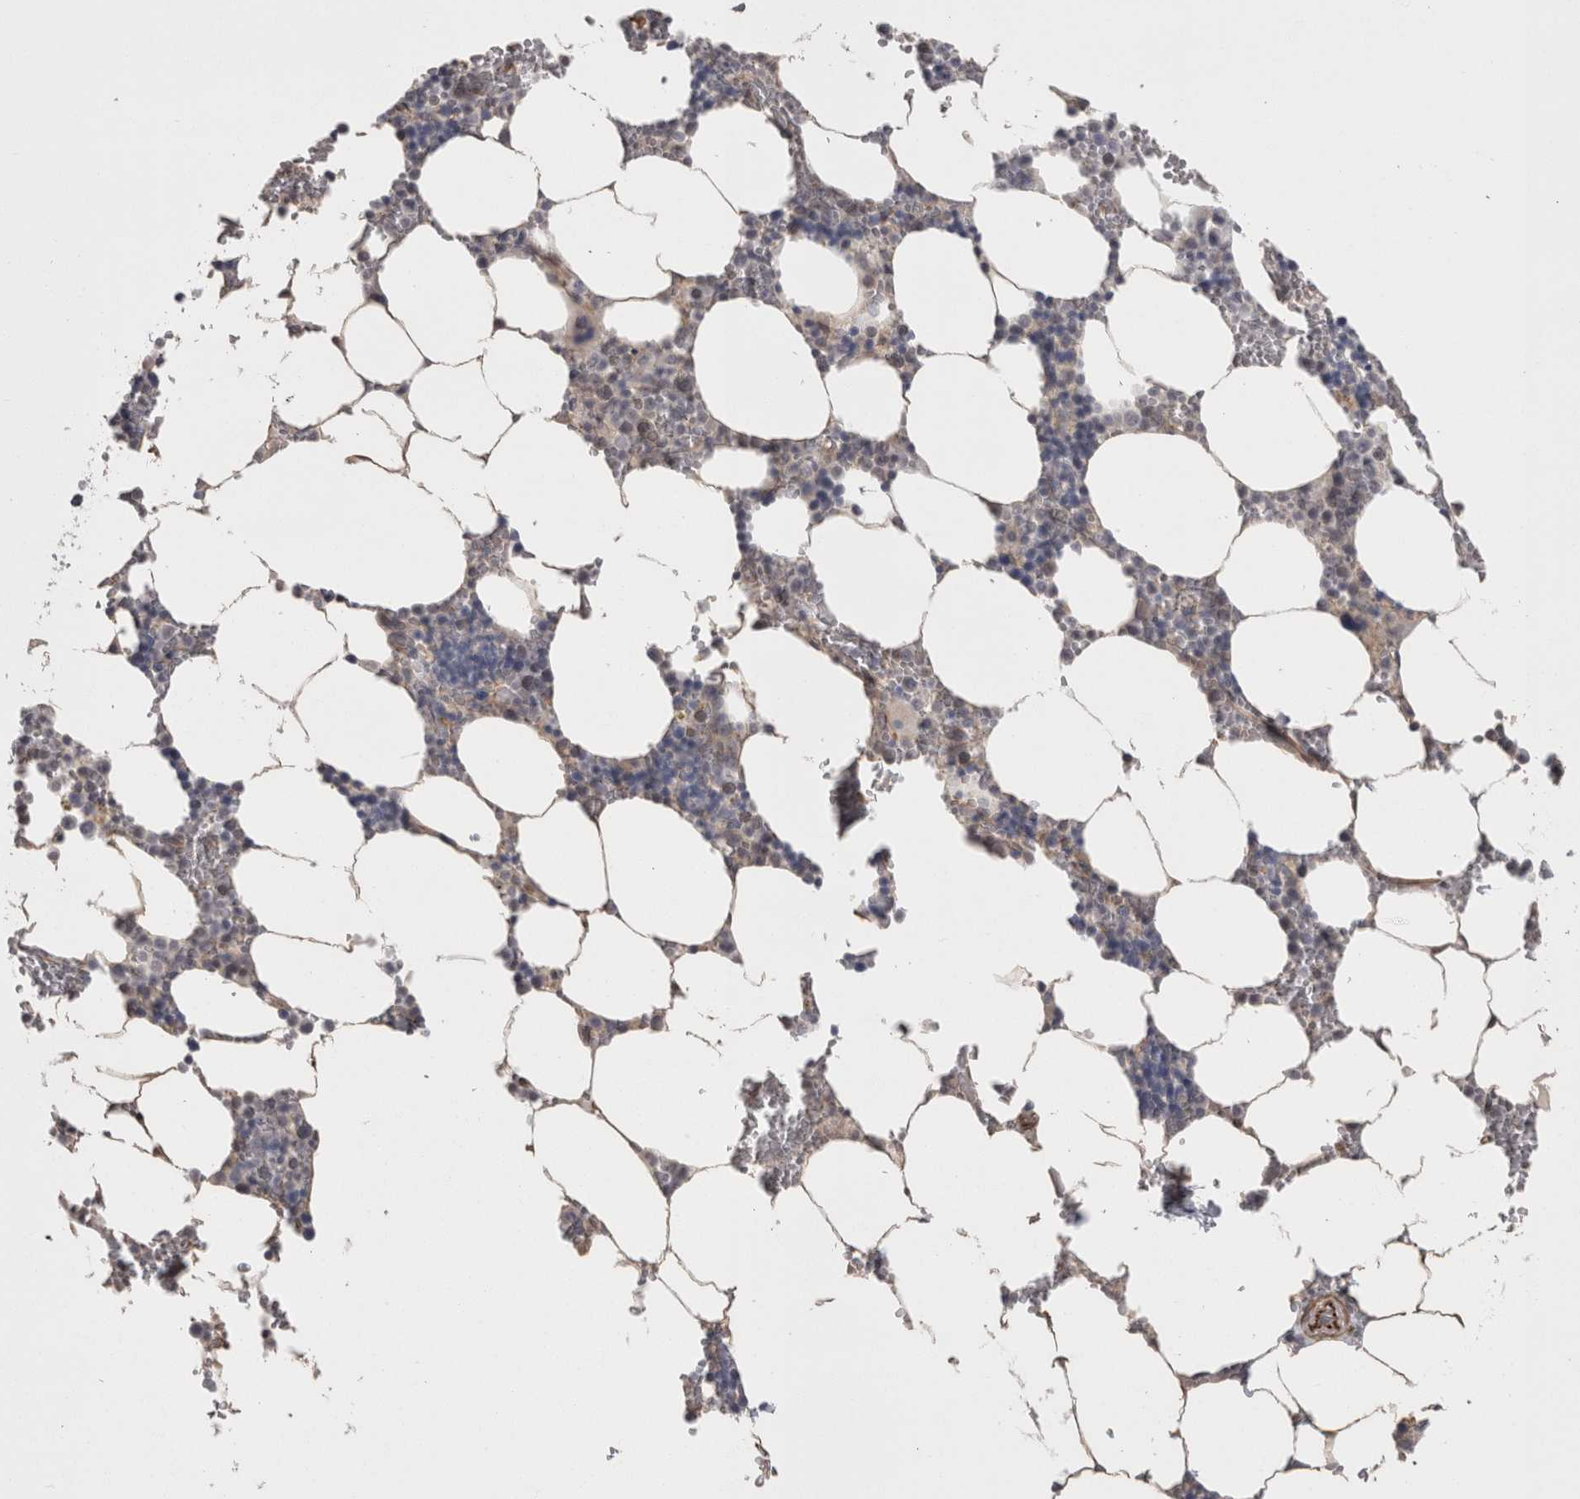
{"staining": {"intensity": "strong", "quantity": "<25%", "location": "cytoplasmic/membranous"}, "tissue": "bone marrow", "cell_type": "Hematopoietic cells", "image_type": "normal", "snomed": [{"axis": "morphology", "description": "Normal tissue, NOS"}, {"axis": "topography", "description": "Bone marrow"}], "caption": "Immunohistochemistry histopathology image of benign bone marrow: bone marrow stained using immunohistochemistry demonstrates medium levels of strong protein expression localized specifically in the cytoplasmic/membranous of hematopoietic cells, appearing as a cytoplasmic/membranous brown color.", "gene": "RMDN1", "patient": {"sex": "male", "age": 70}}